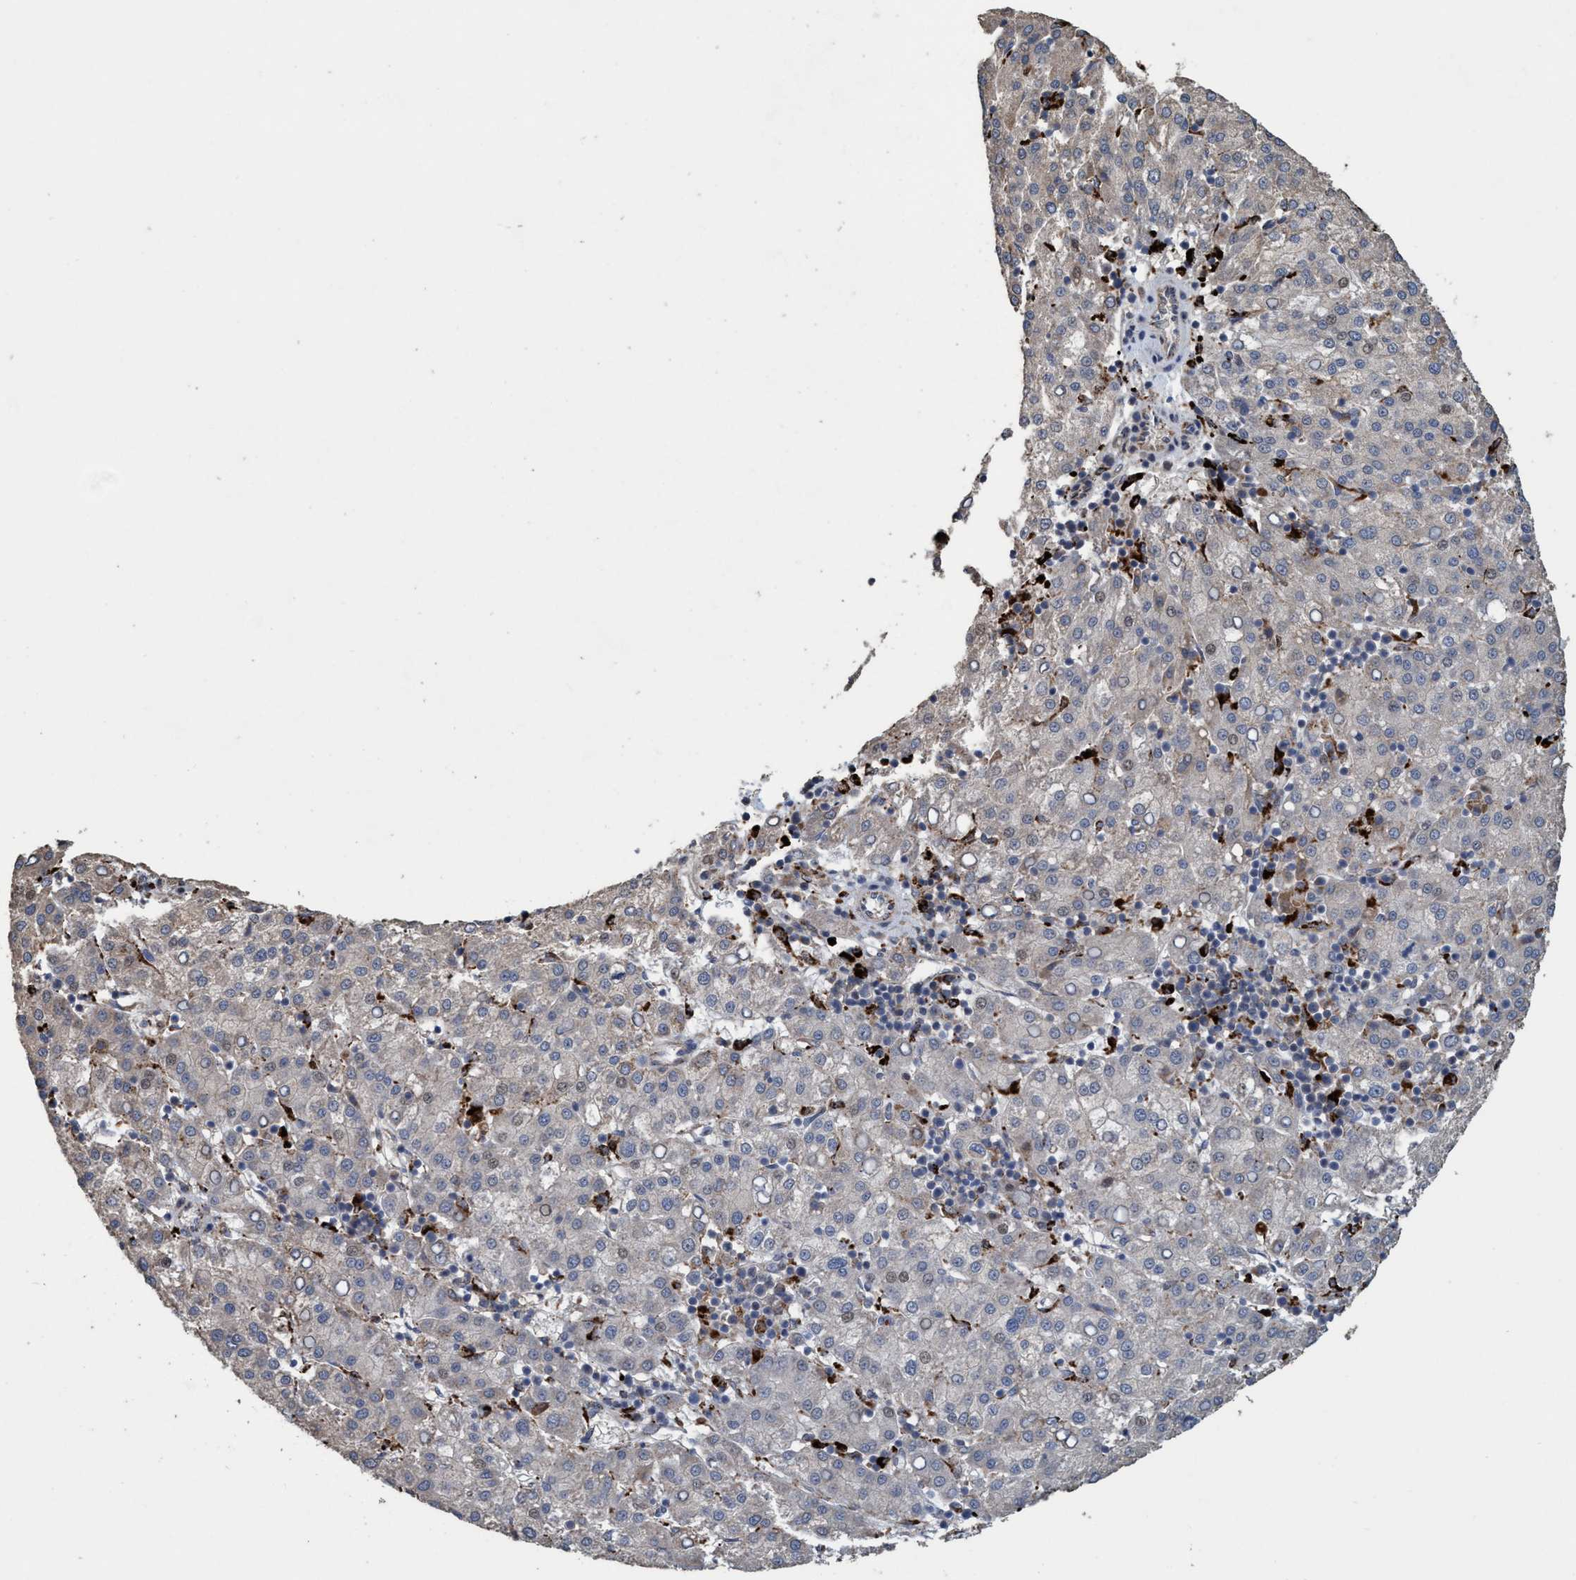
{"staining": {"intensity": "negative", "quantity": "none", "location": "none"}, "tissue": "liver cancer", "cell_type": "Tumor cells", "image_type": "cancer", "snomed": [{"axis": "morphology", "description": "Carcinoma, Hepatocellular, NOS"}, {"axis": "topography", "description": "Liver"}], "caption": "Immunohistochemistry (IHC) micrograph of neoplastic tissue: liver cancer stained with DAB (3,3'-diaminobenzidine) demonstrates no significant protein positivity in tumor cells.", "gene": "BBS9", "patient": {"sex": "female", "age": 58}}